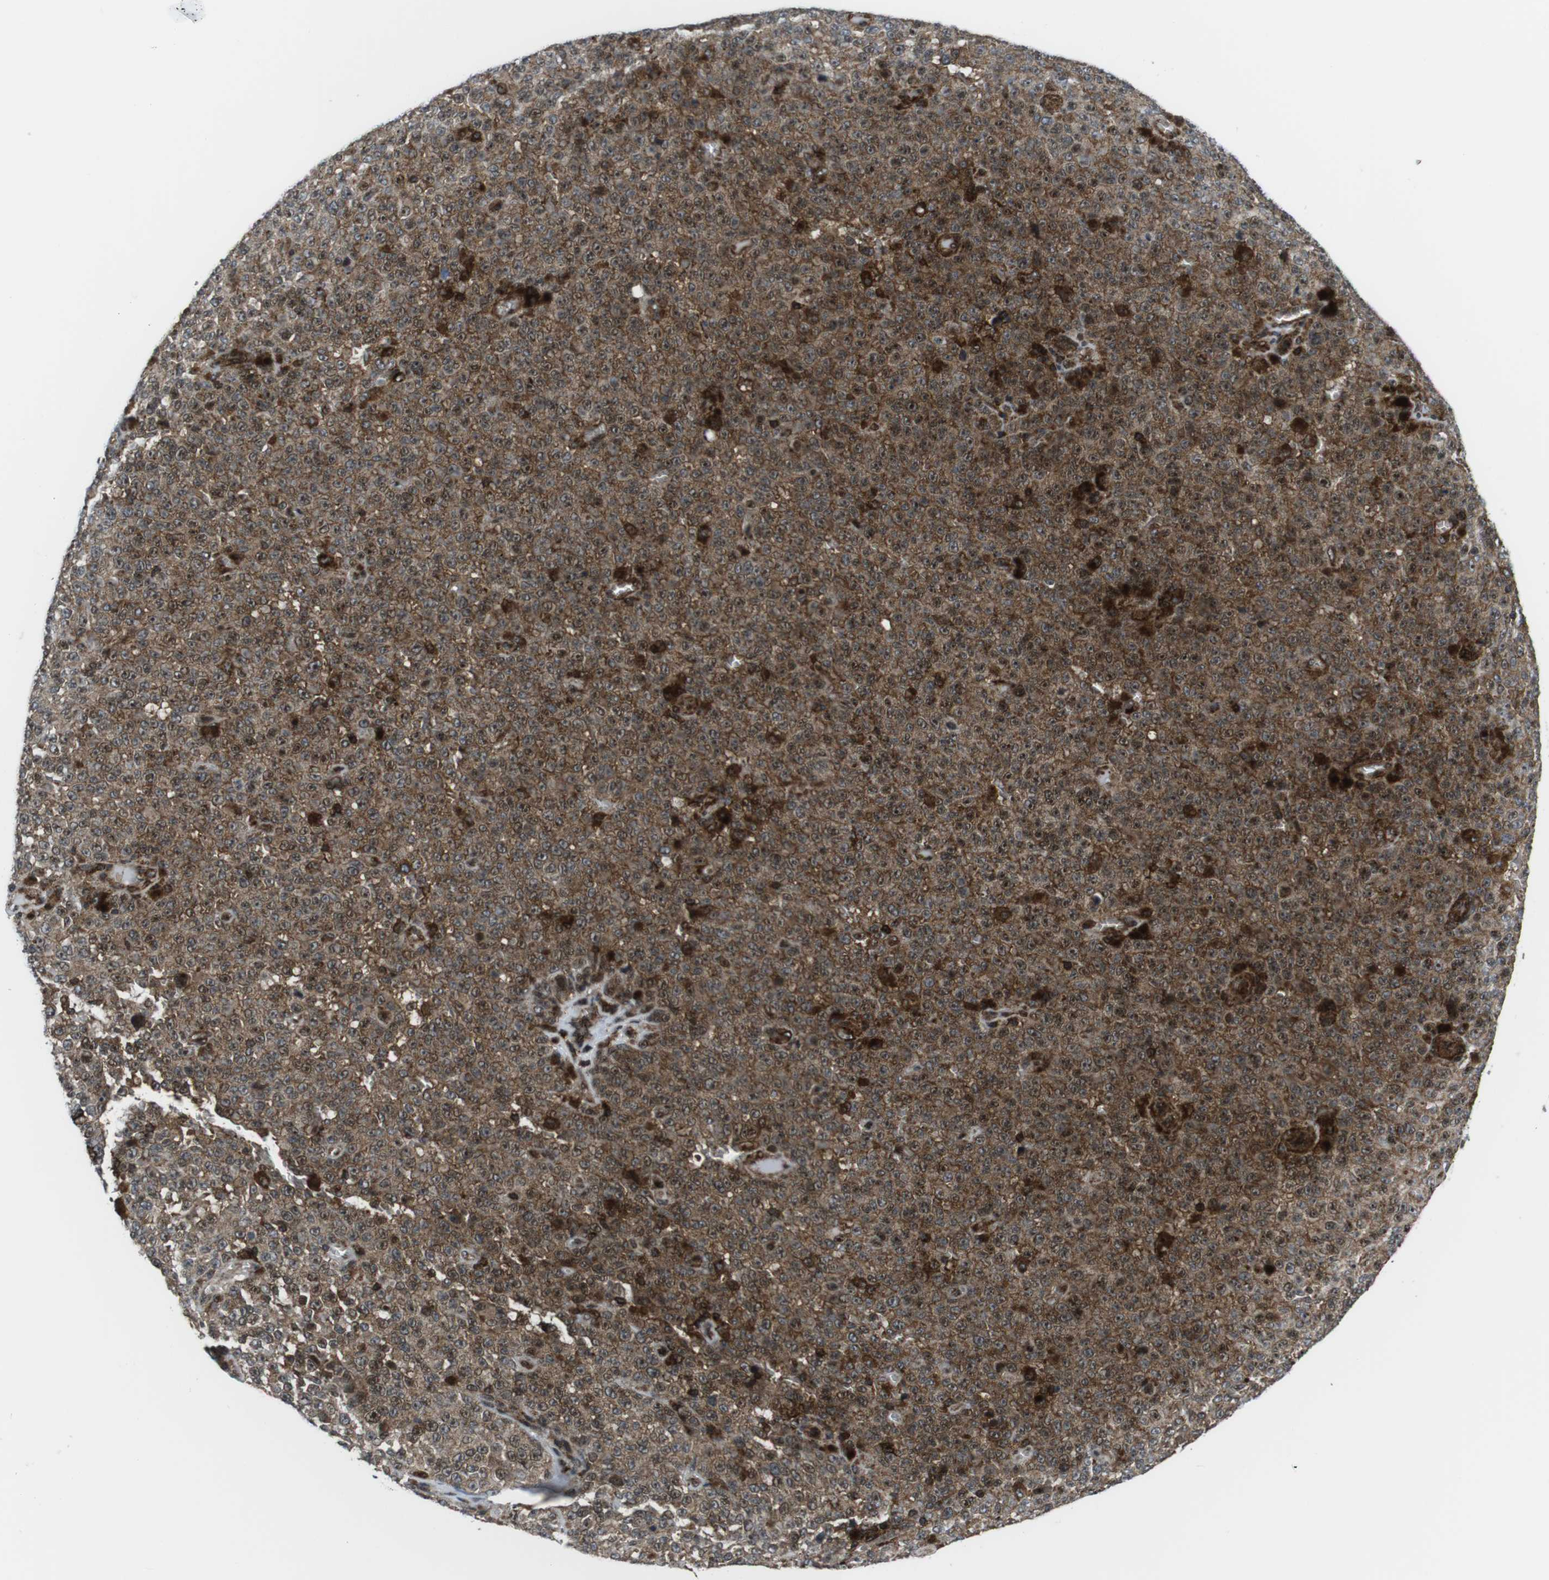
{"staining": {"intensity": "moderate", "quantity": "25%-75%", "location": "cytoplasmic/membranous,nuclear"}, "tissue": "melanoma", "cell_type": "Tumor cells", "image_type": "cancer", "snomed": [{"axis": "morphology", "description": "Malignant melanoma, NOS"}, {"axis": "topography", "description": "Skin"}], "caption": "A photomicrograph of human melanoma stained for a protein exhibits moderate cytoplasmic/membranous and nuclear brown staining in tumor cells.", "gene": "CUL7", "patient": {"sex": "female", "age": 82}}